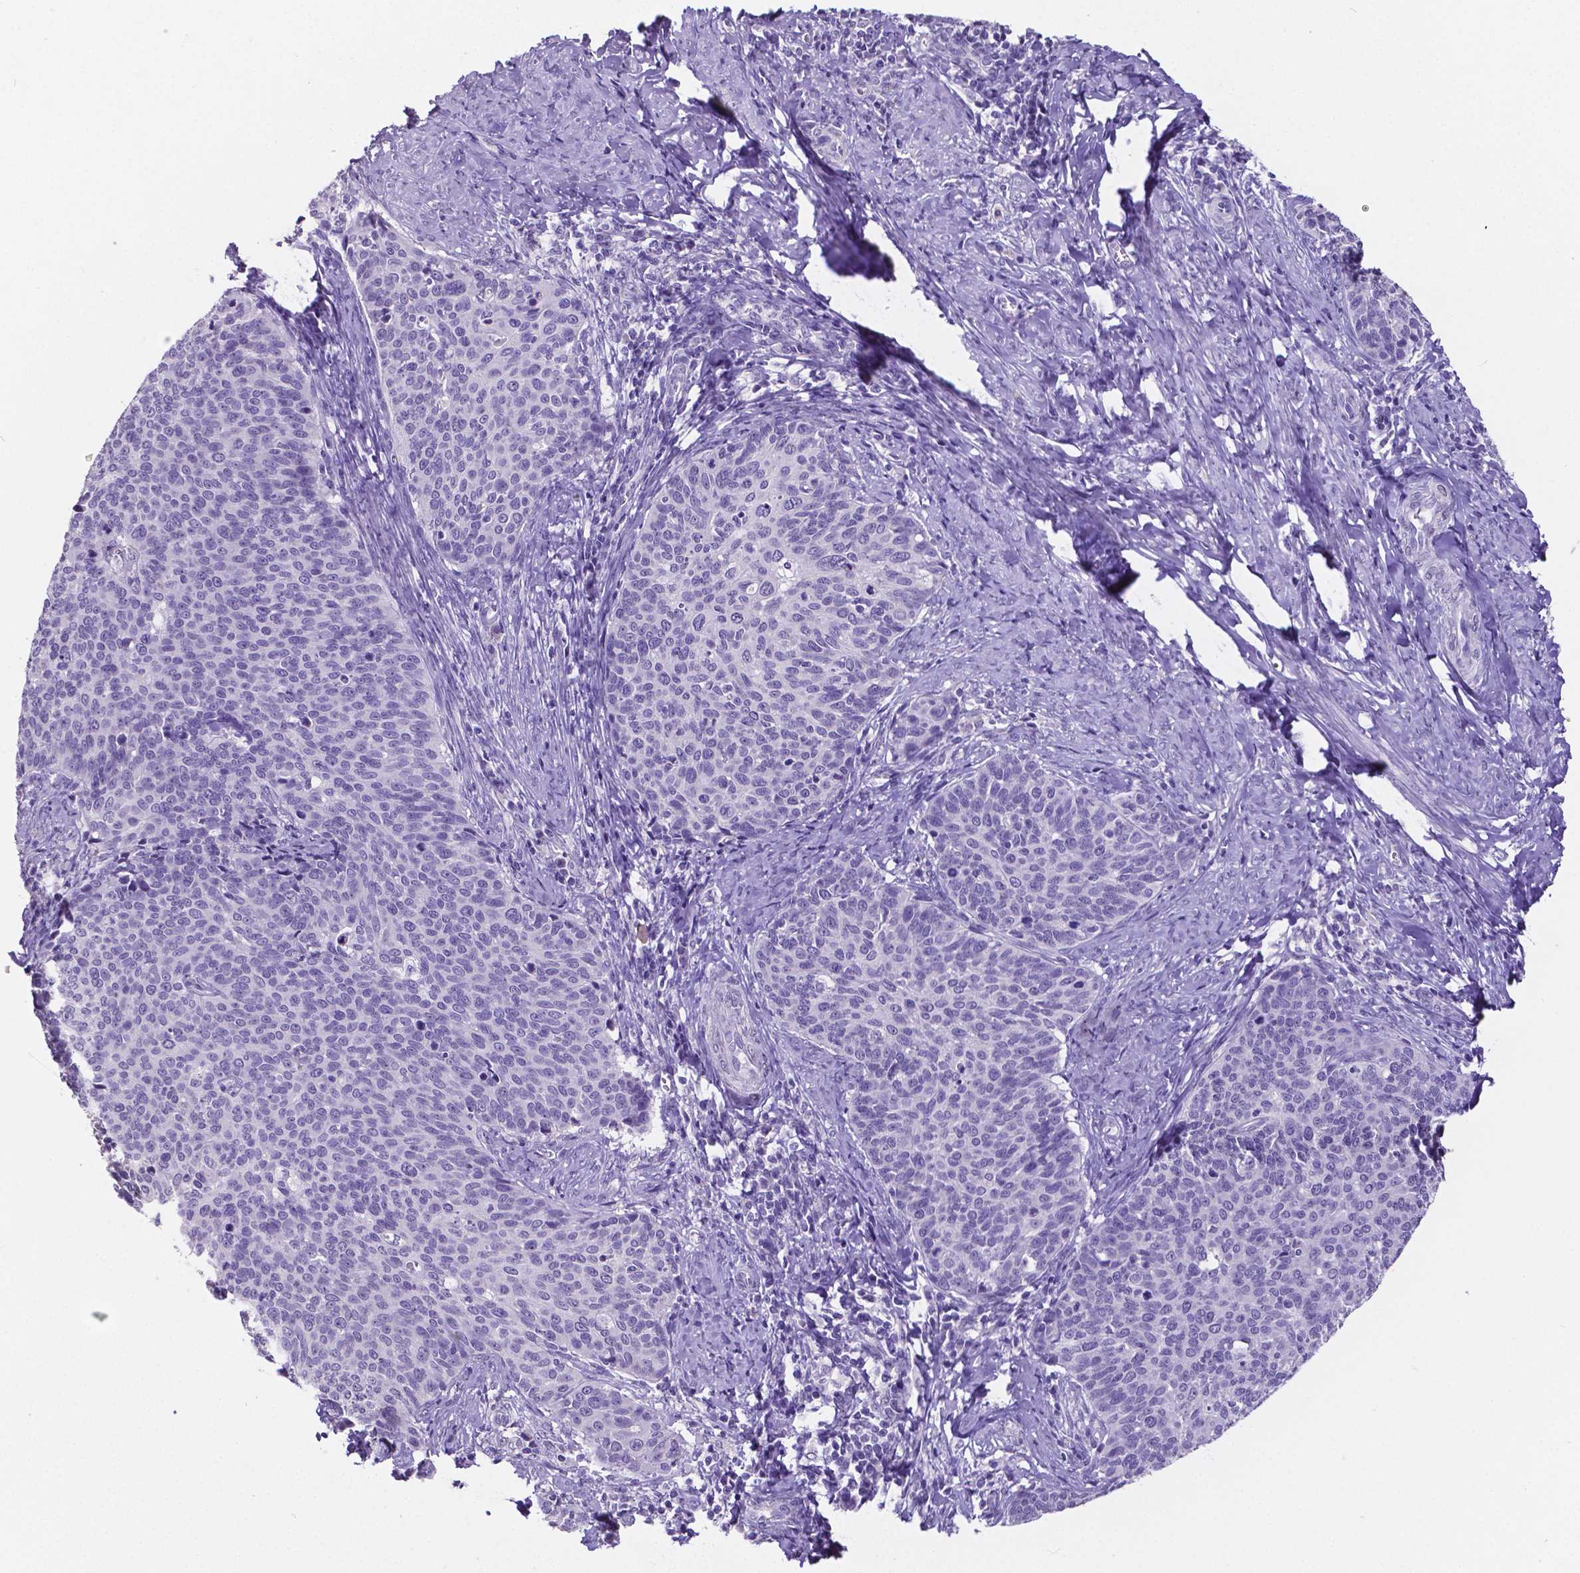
{"staining": {"intensity": "negative", "quantity": "none", "location": "none"}, "tissue": "cervical cancer", "cell_type": "Tumor cells", "image_type": "cancer", "snomed": [{"axis": "morphology", "description": "Normal tissue, NOS"}, {"axis": "morphology", "description": "Squamous cell carcinoma, NOS"}, {"axis": "topography", "description": "Cervix"}], "caption": "Cervical cancer was stained to show a protein in brown. There is no significant expression in tumor cells.", "gene": "SATB2", "patient": {"sex": "female", "age": 39}}